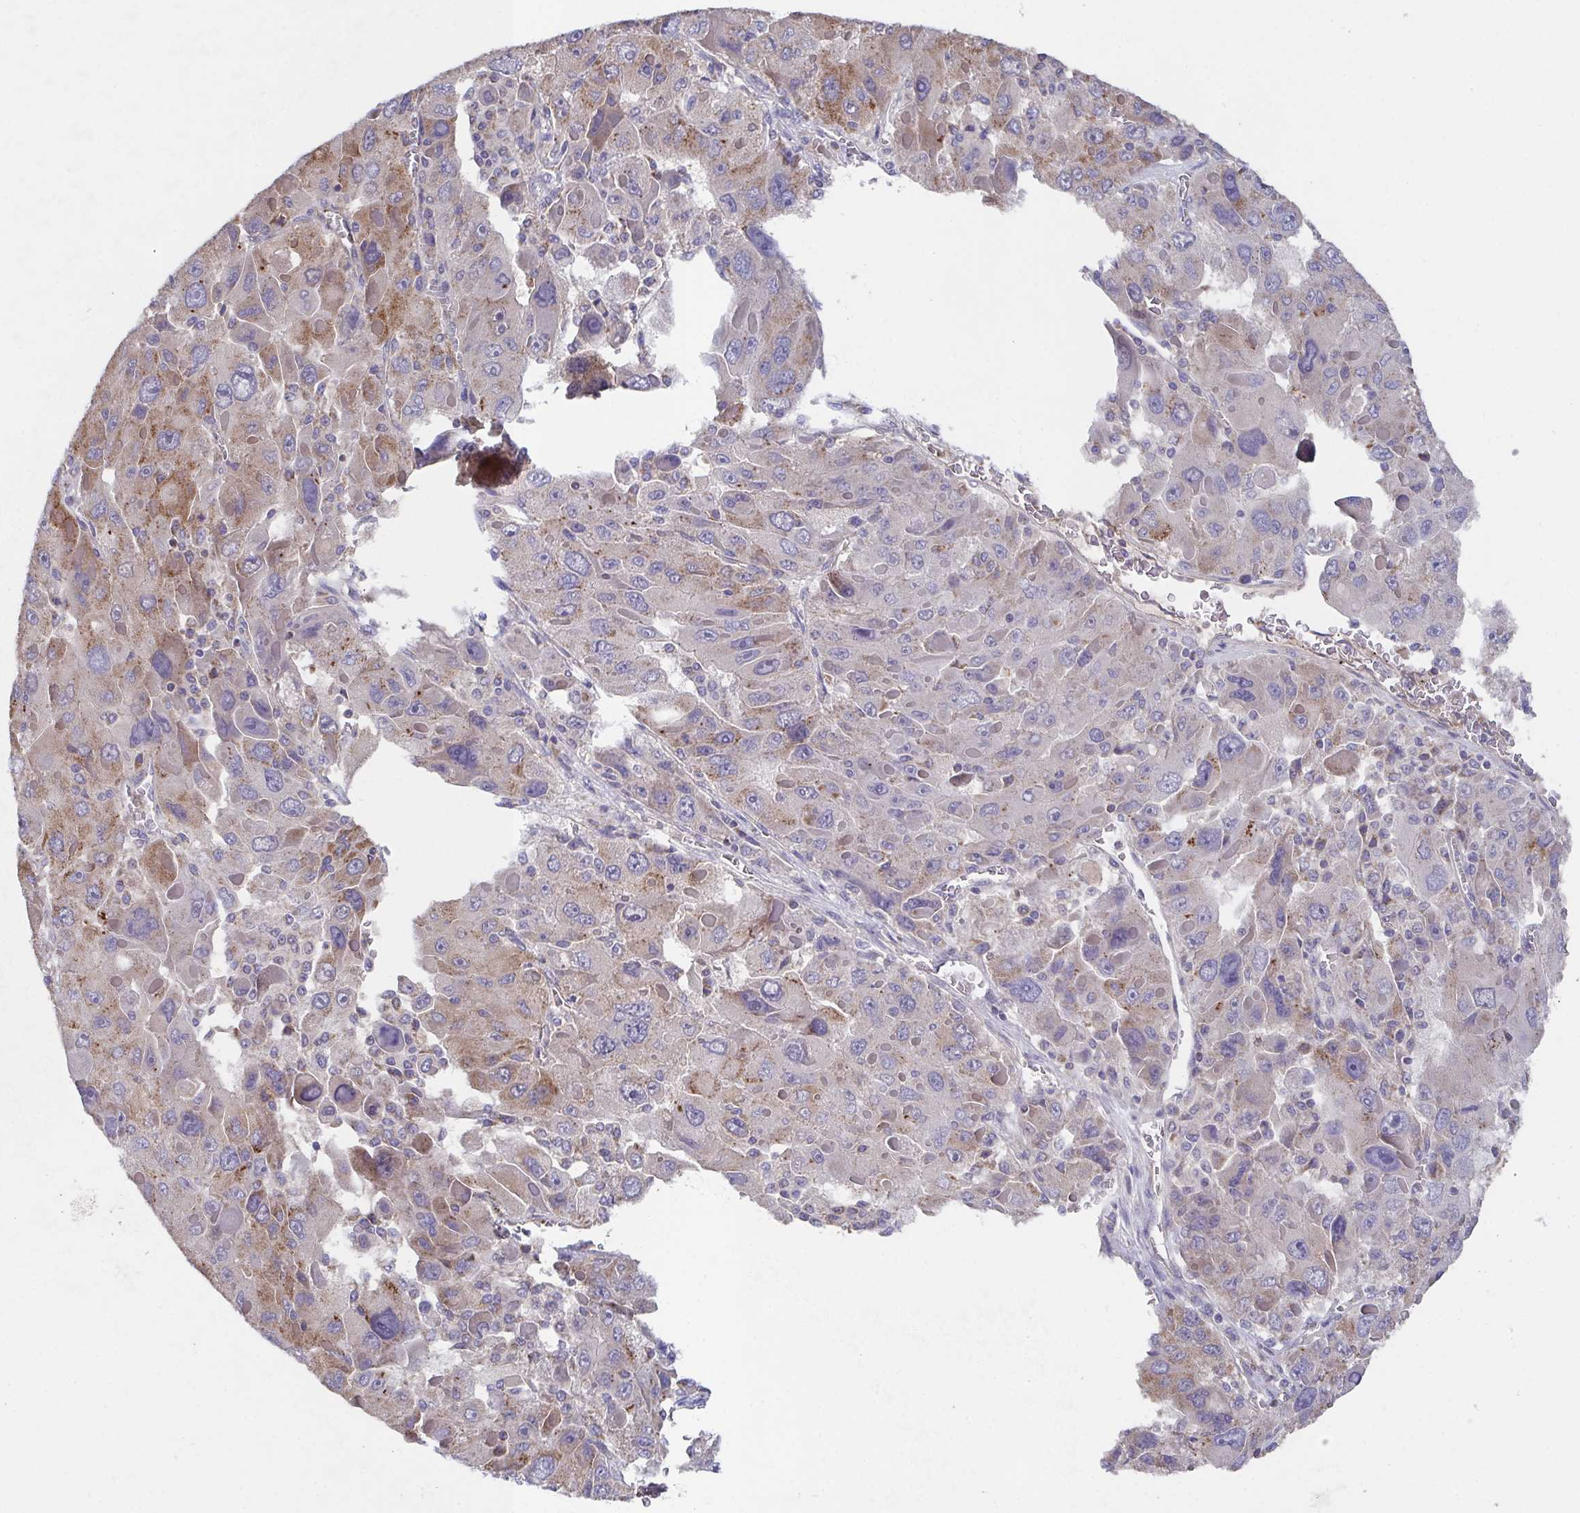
{"staining": {"intensity": "weak", "quantity": "<25%", "location": "cytoplasmic/membranous"}, "tissue": "liver cancer", "cell_type": "Tumor cells", "image_type": "cancer", "snomed": [{"axis": "morphology", "description": "Carcinoma, Hepatocellular, NOS"}, {"axis": "topography", "description": "Liver"}], "caption": "The micrograph displays no significant expression in tumor cells of liver cancer (hepatocellular carcinoma).", "gene": "MT-ND3", "patient": {"sex": "female", "age": 41}}